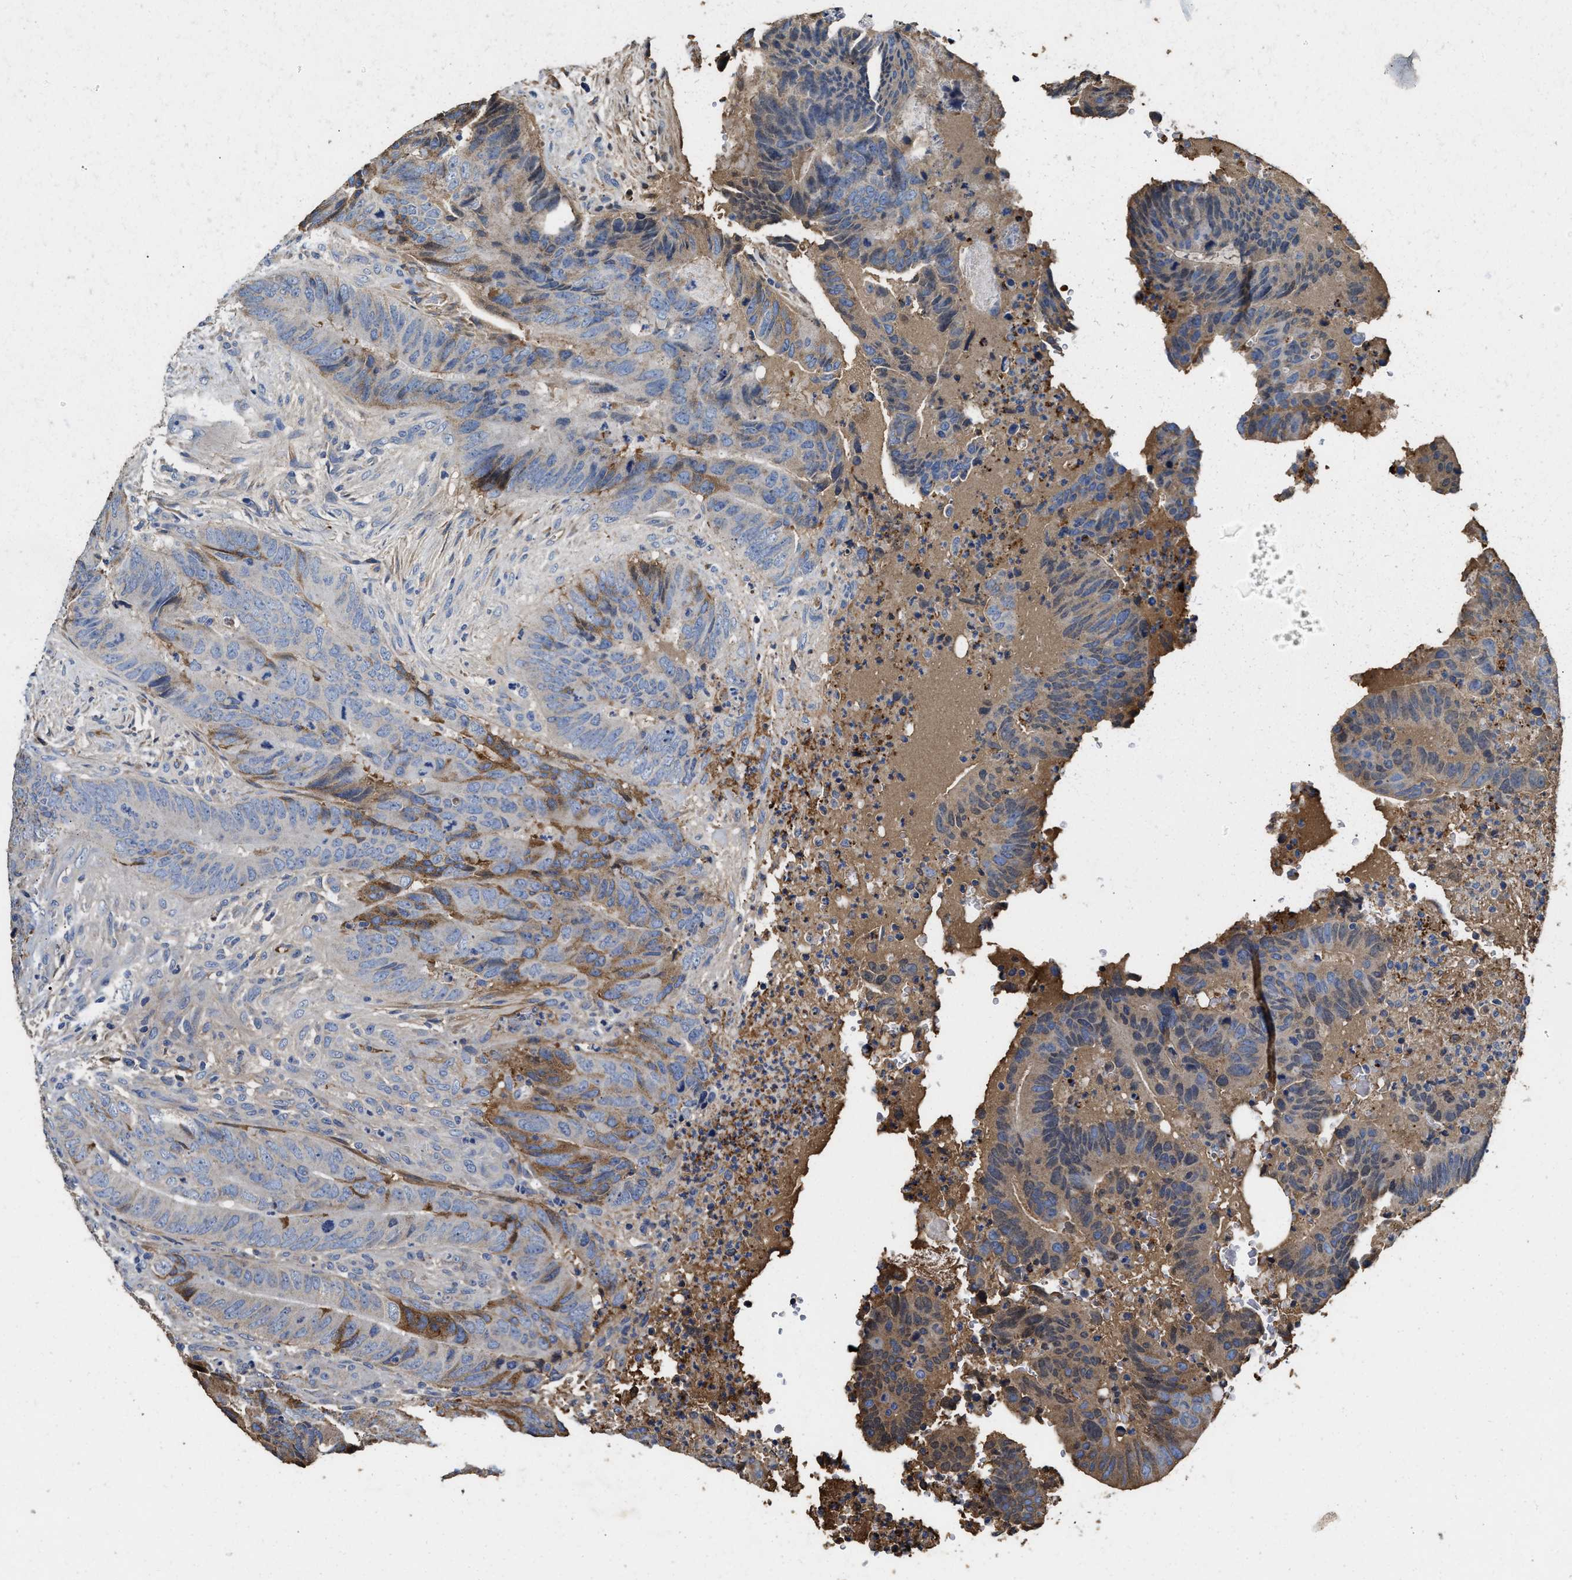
{"staining": {"intensity": "moderate", "quantity": "<25%", "location": "cytoplasmic/membranous"}, "tissue": "colorectal cancer", "cell_type": "Tumor cells", "image_type": "cancer", "snomed": [{"axis": "morphology", "description": "Adenocarcinoma, NOS"}, {"axis": "topography", "description": "Colon"}], "caption": "Immunohistochemical staining of human colorectal cancer exhibits moderate cytoplasmic/membranous protein positivity in about <25% of tumor cells.", "gene": "C3", "patient": {"sex": "male", "age": 56}}